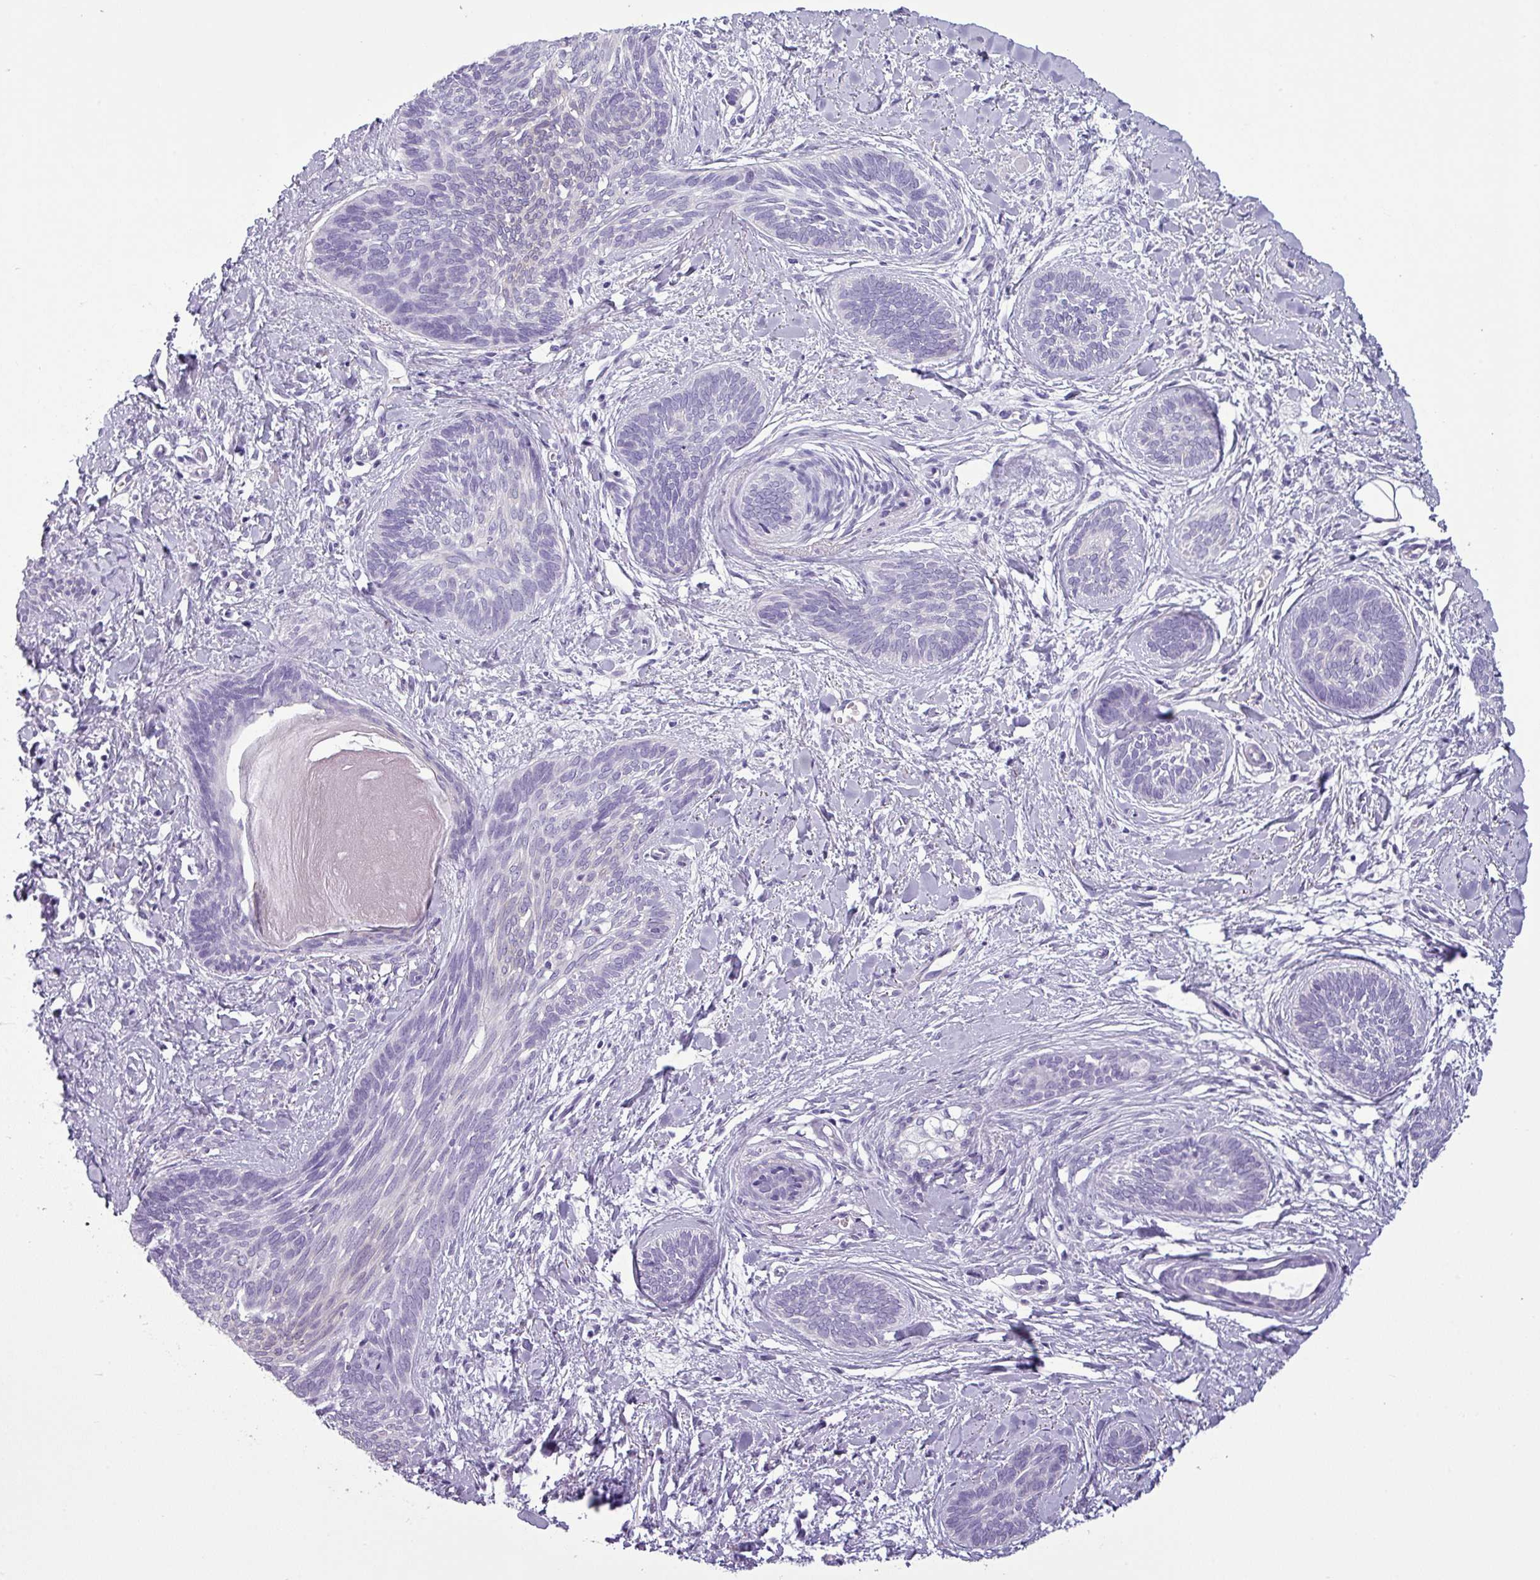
{"staining": {"intensity": "negative", "quantity": "none", "location": "none"}, "tissue": "skin cancer", "cell_type": "Tumor cells", "image_type": "cancer", "snomed": [{"axis": "morphology", "description": "Basal cell carcinoma"}, {"axis": "topography", "description": "Skin"}], "caption": "DAB (3,3'-diaminobenzidine) immunohistochemical staining of skin cancer demonstrates no significant positivity in tumor cells.", "gene": "CDH16", "patient": {"sex": "female", "age": 81}}